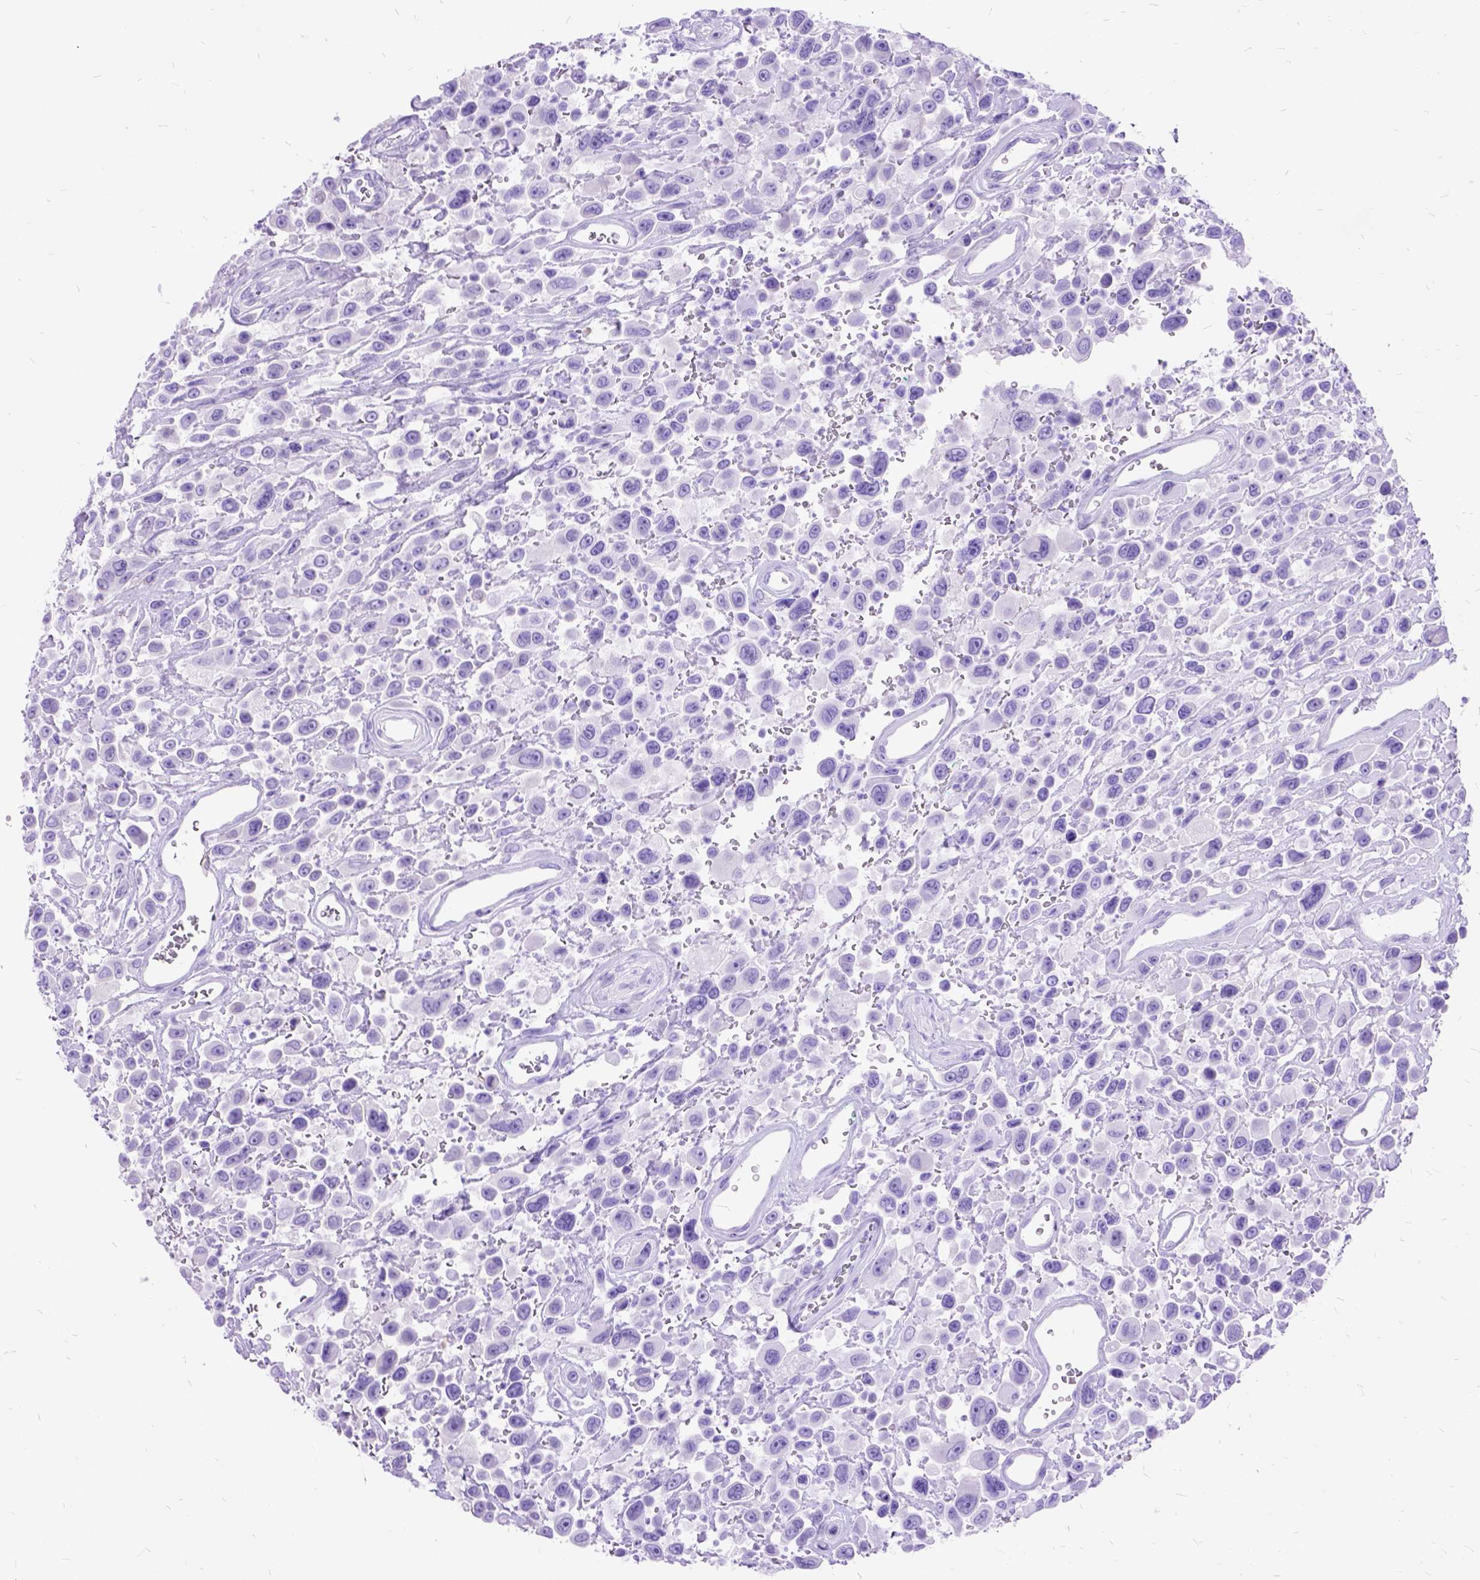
{"staining": {"intensity": "negative", "quantity": "none", "location": "none"}, "tissue": "urothelial cancer", "cell_type": "Tumor cells", "image_type": "cancer", "snomed": [{"axis": "morphology", "description": "Urothelial carcinoma, High grade"}, {"axis": "topography", "description": "Urinary bladder"}], "caption": "Immunohistochemistry photomicrograph of neoplastic tissue: human urothelial carcinoma (high-grade) stained with DAB displays no significant protein staining in tumor cells.", "gene": "DNAH2", "patient": {"sex": "male", "age": 53}}